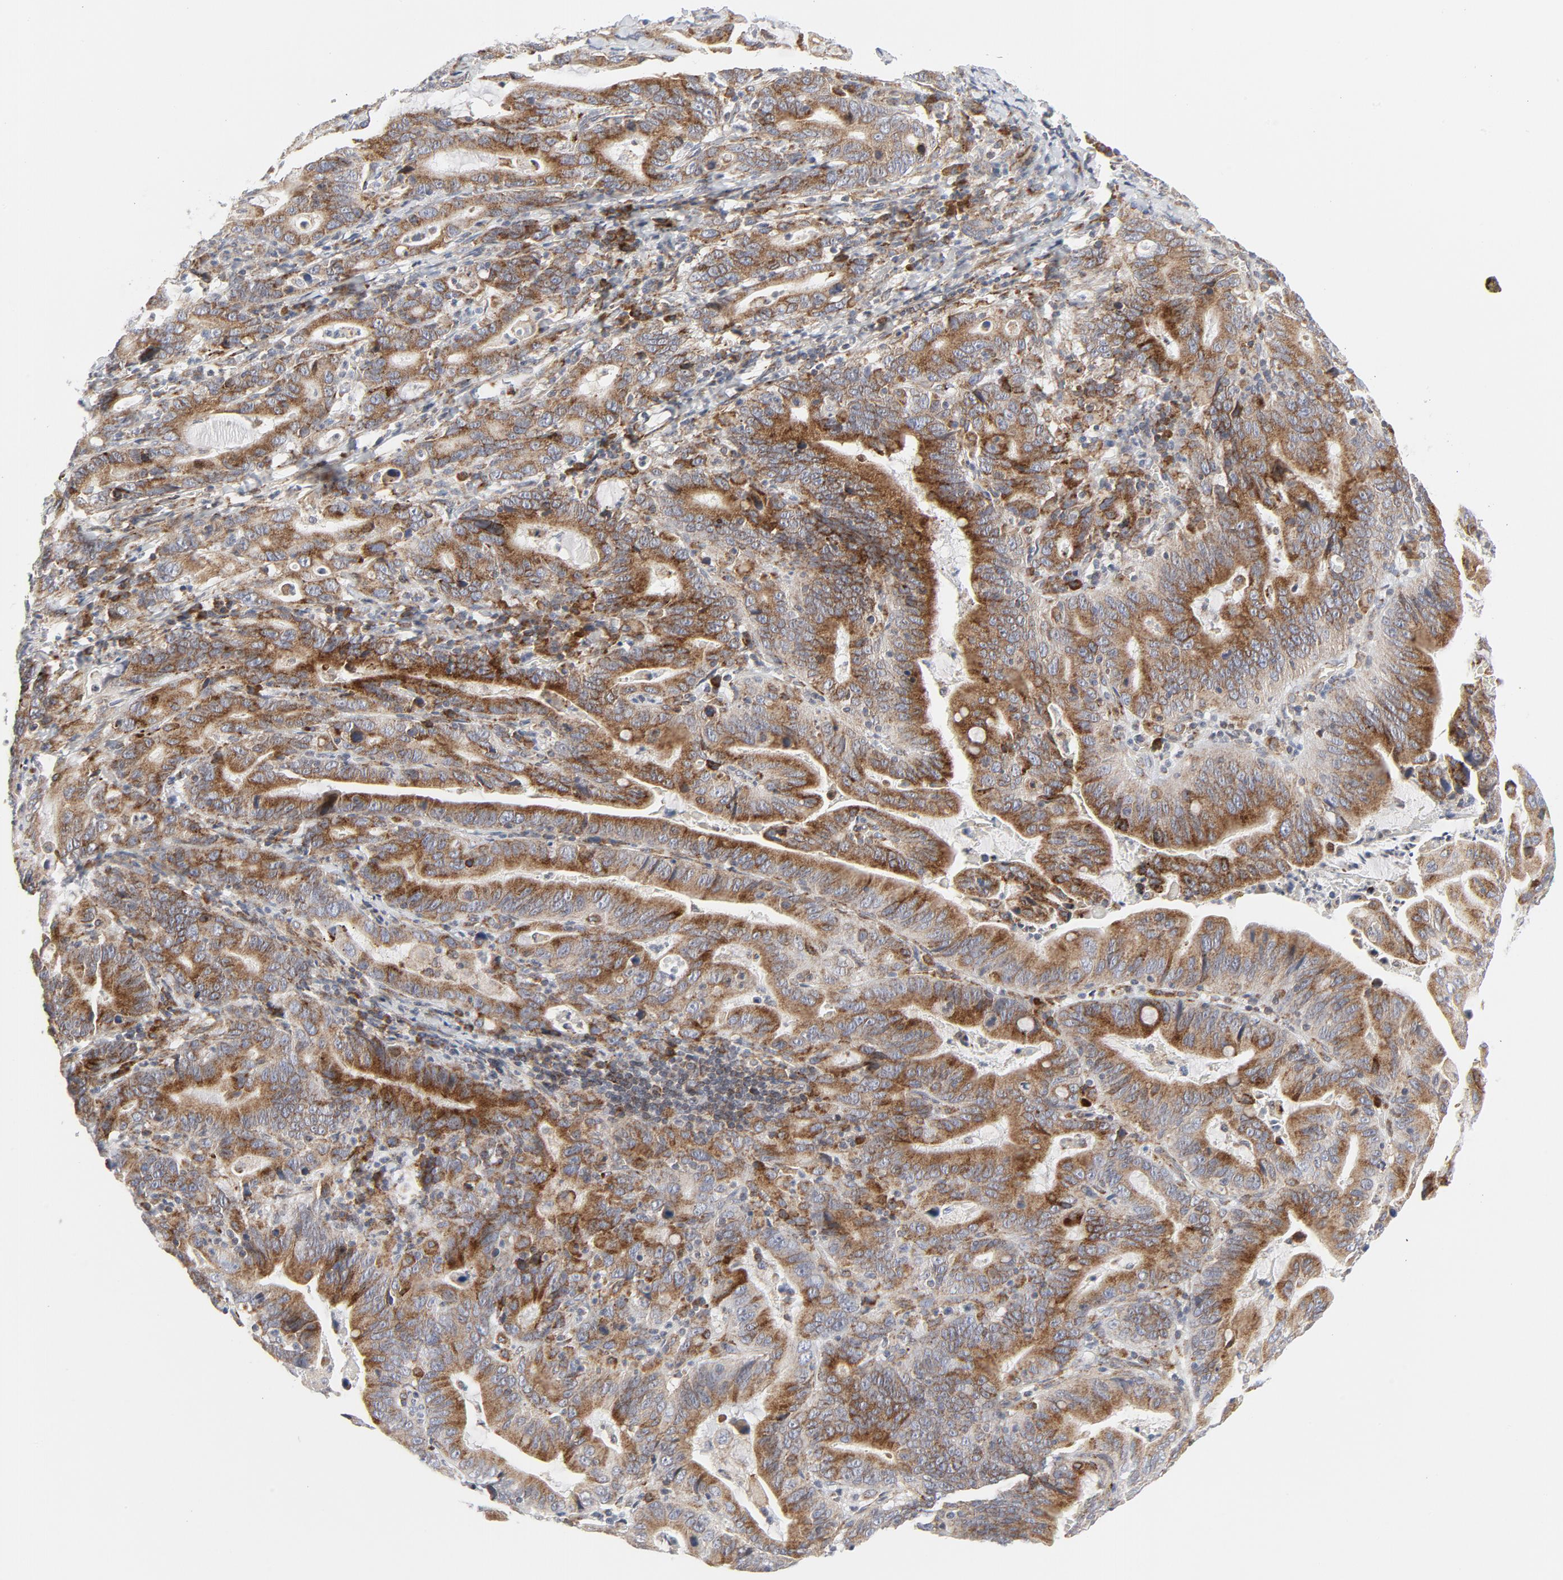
{"staining": {"intensity": "moderate", "quantity": ">75%", "location": "cytoplasmic/membranous"}, "tissue": "stomach cancer", "cell_type": "Tumor cells", "image_type": "cancer", "snomed": [{"axis": "morphology", "description": "Adenocarcinoma, NOS"}, {"axis": "topography", "description": "Stomach, upper"}], "caption": "Tumor cells show moderate cytoplasmic/membranous expression in approximately >75% of cells in stomach adenocarcinoma.", "gene": "LRP6", "patient": {"sex": "male", "age": 63}}